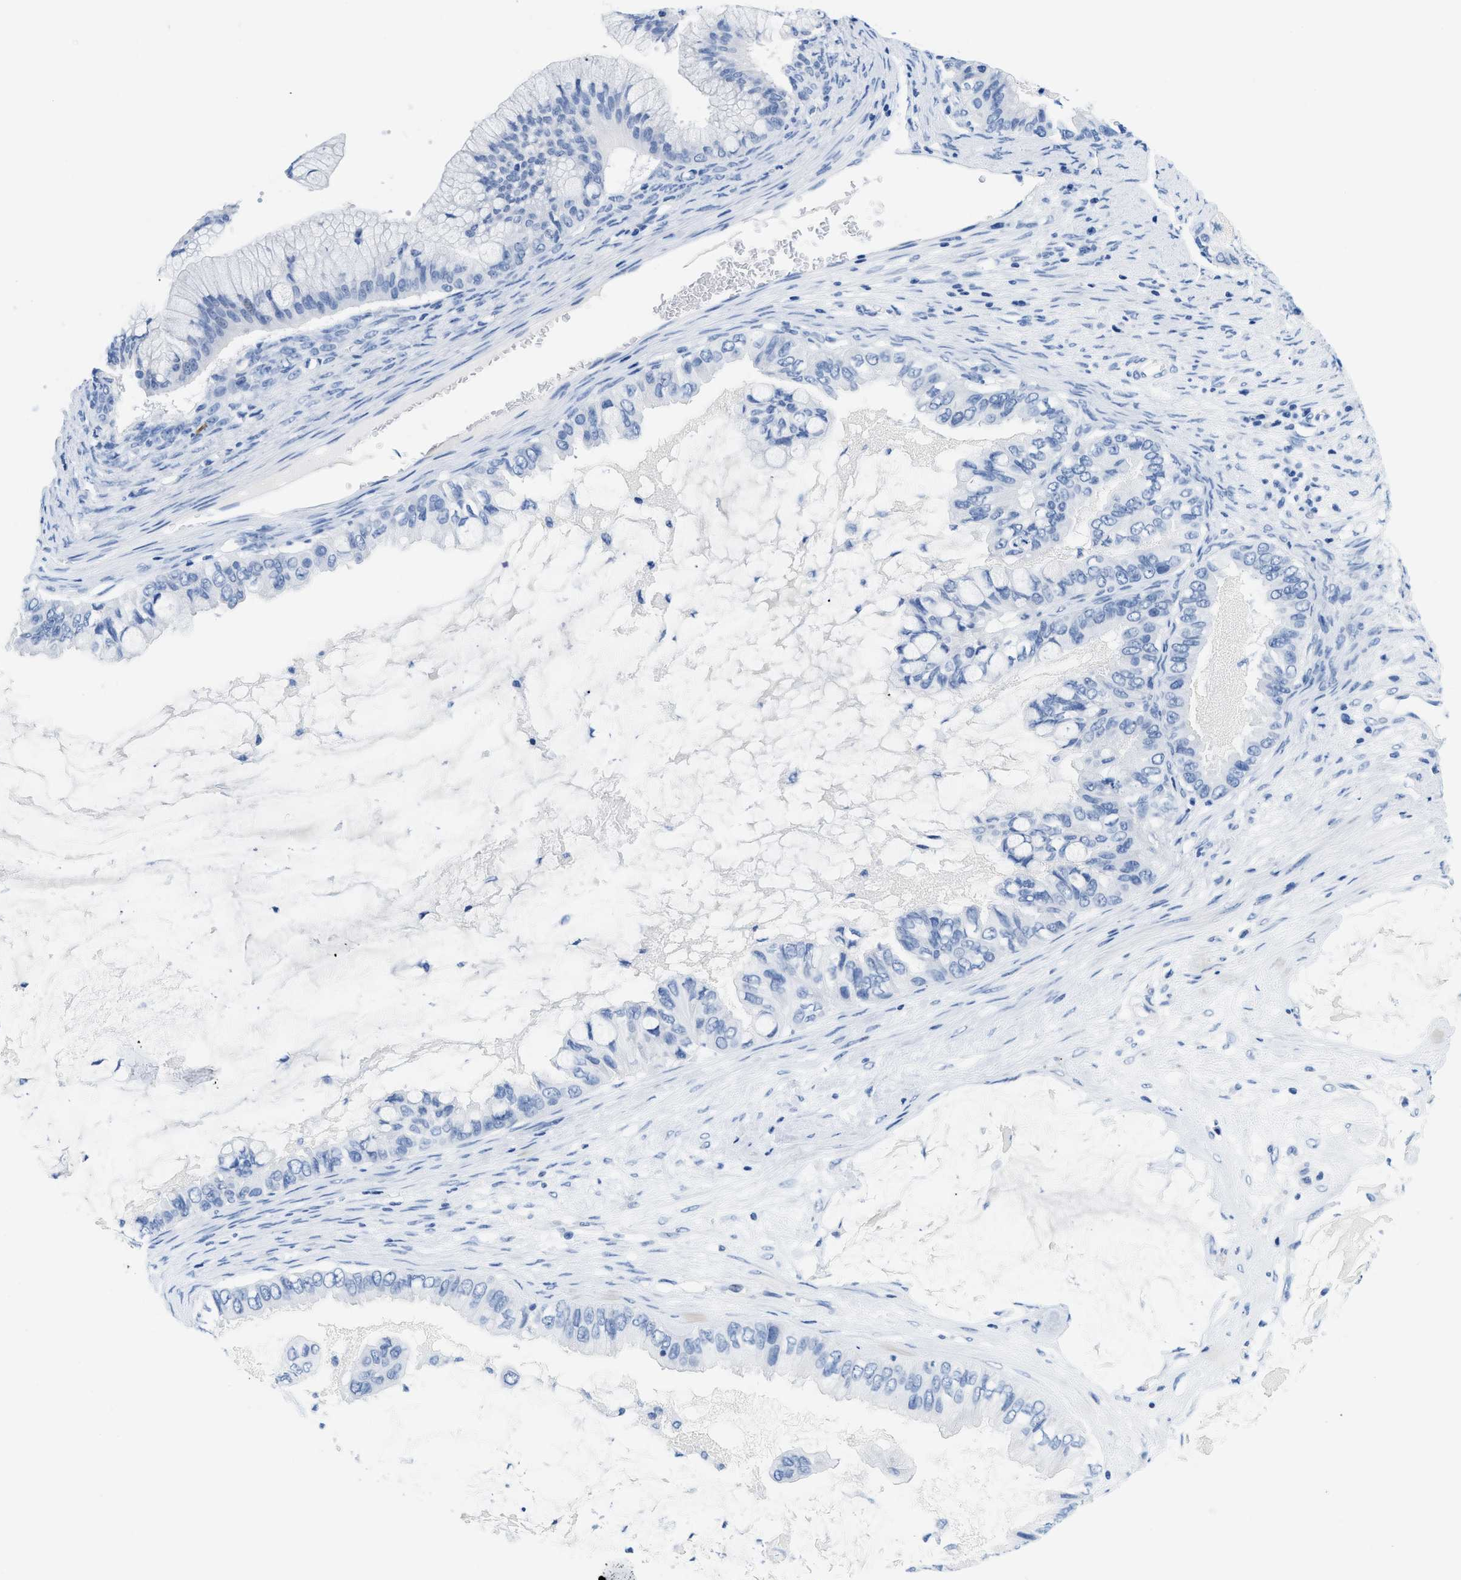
{"staining": {"intensity": "negative", "quantity": "none", "location": "none"}, "tissue": "ovarian cancer", "cell_type": "Tumor cells", "image_type": "cancer", "snomed": [{"axis": "morphology", "description": "Cystadenocarcinoma, mucinous, NOS"}, {"axis": "topography", "description": "Ovary"}], "caption": "A high-resolution histopathology image shows IHC staining of mucinous cystadenocarcinoma (ovarian), which demonstrates no significant staining in tumor cells.", "gene": "GSN", "patient": {"sex": "female", "age": 80}}